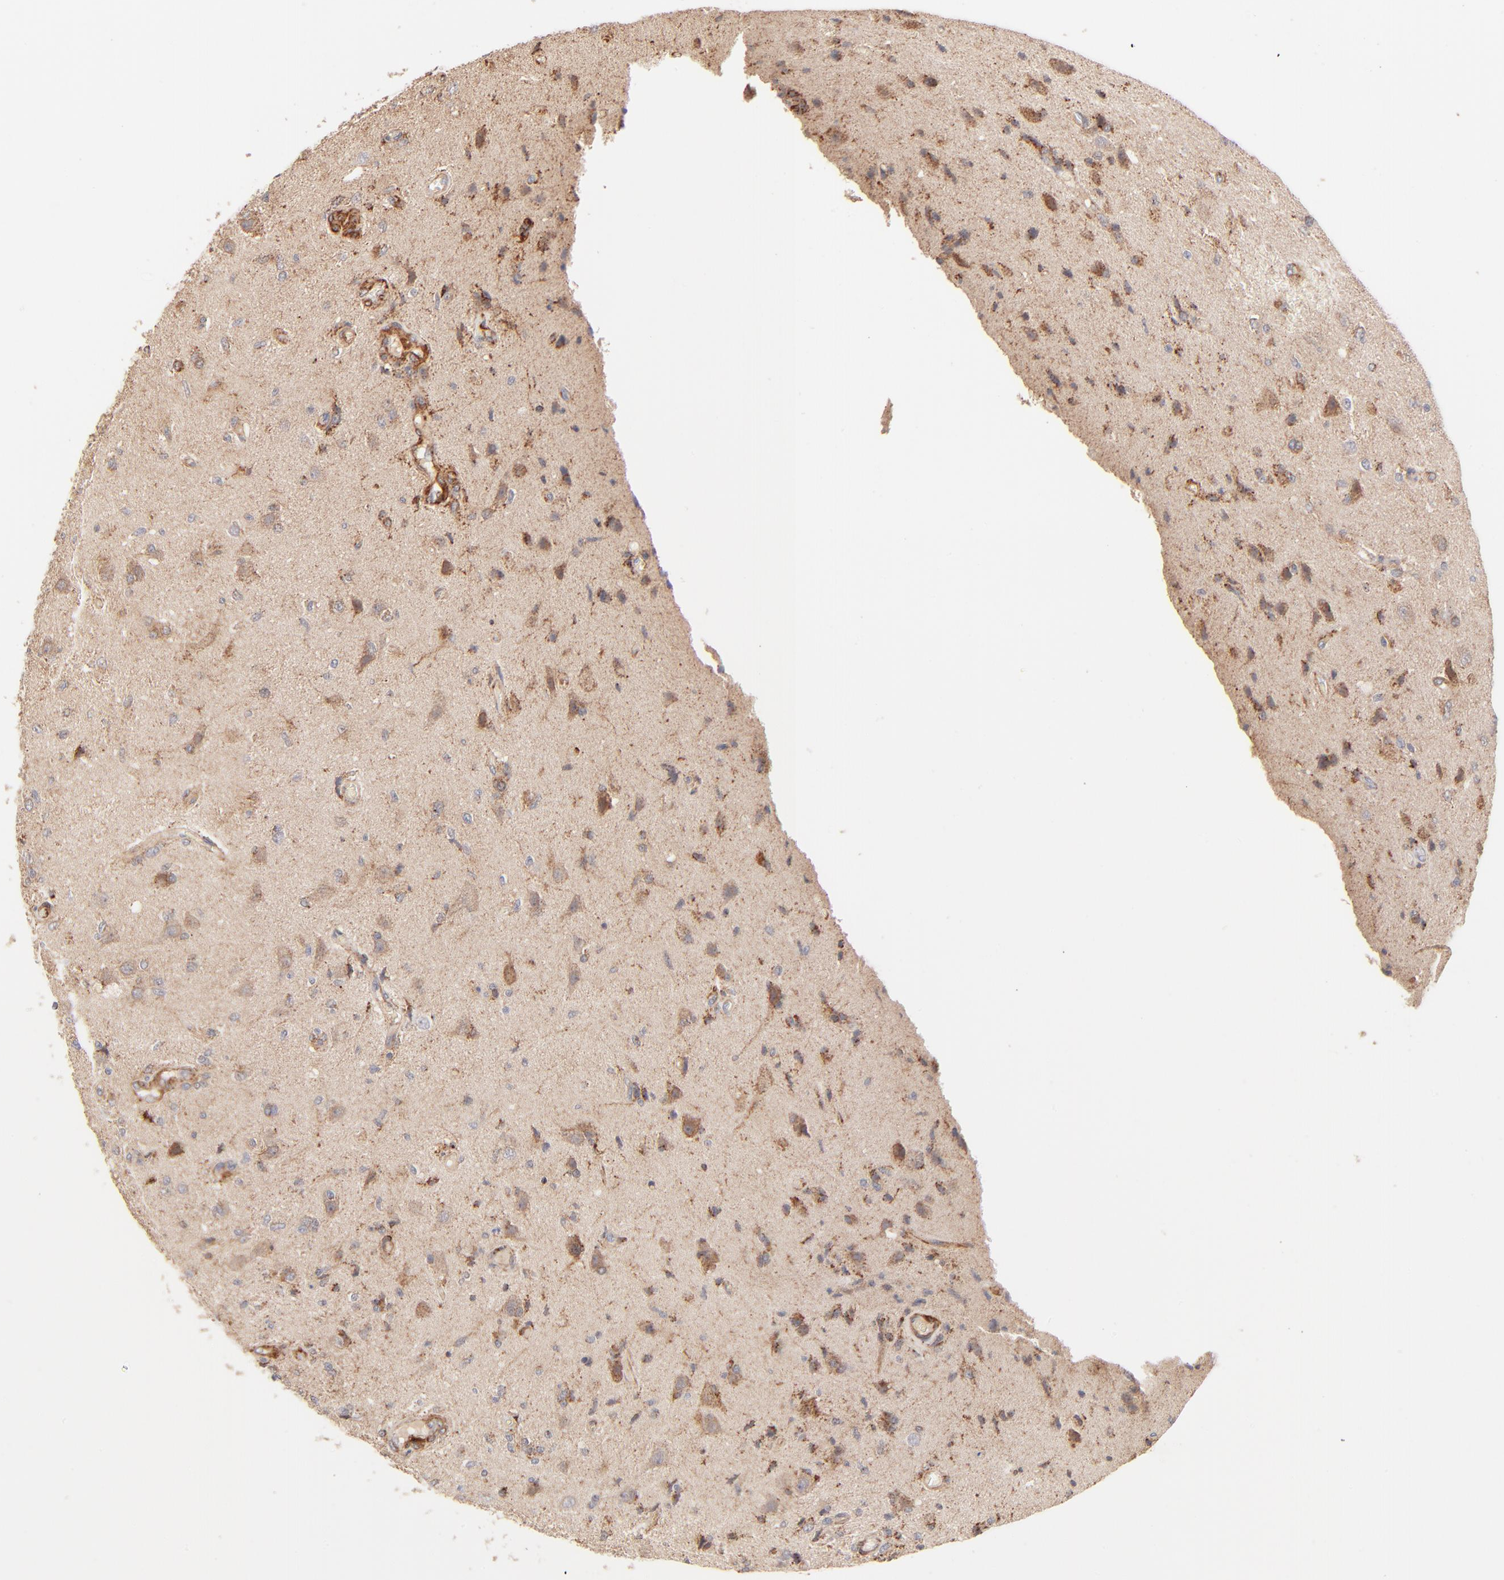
{"staining": {"intensity": "moderate", "quantity": ">75%", "location": "cytoplasmic/membranous"}, "tissue": "glioma", "cell_type": "Tumor cells", "image_type": "cancer", "snomed": [{"axis": "morphology", "description": "Normal tissue, NOS"}, {"axis": "morphology", "description": "Glioma, malignant, High grade"}, {"axis": "topography", "description": "Cerebral cortex"}], "caption": "IHC histopathology image of glioma stained for a protein (brown), which displays medium levels of moderate cytoplasmic/membranous positivity in about >75% of tumor cells.", "gene": "CSPG4", "patient": {"sex": "male", "age": 77}}